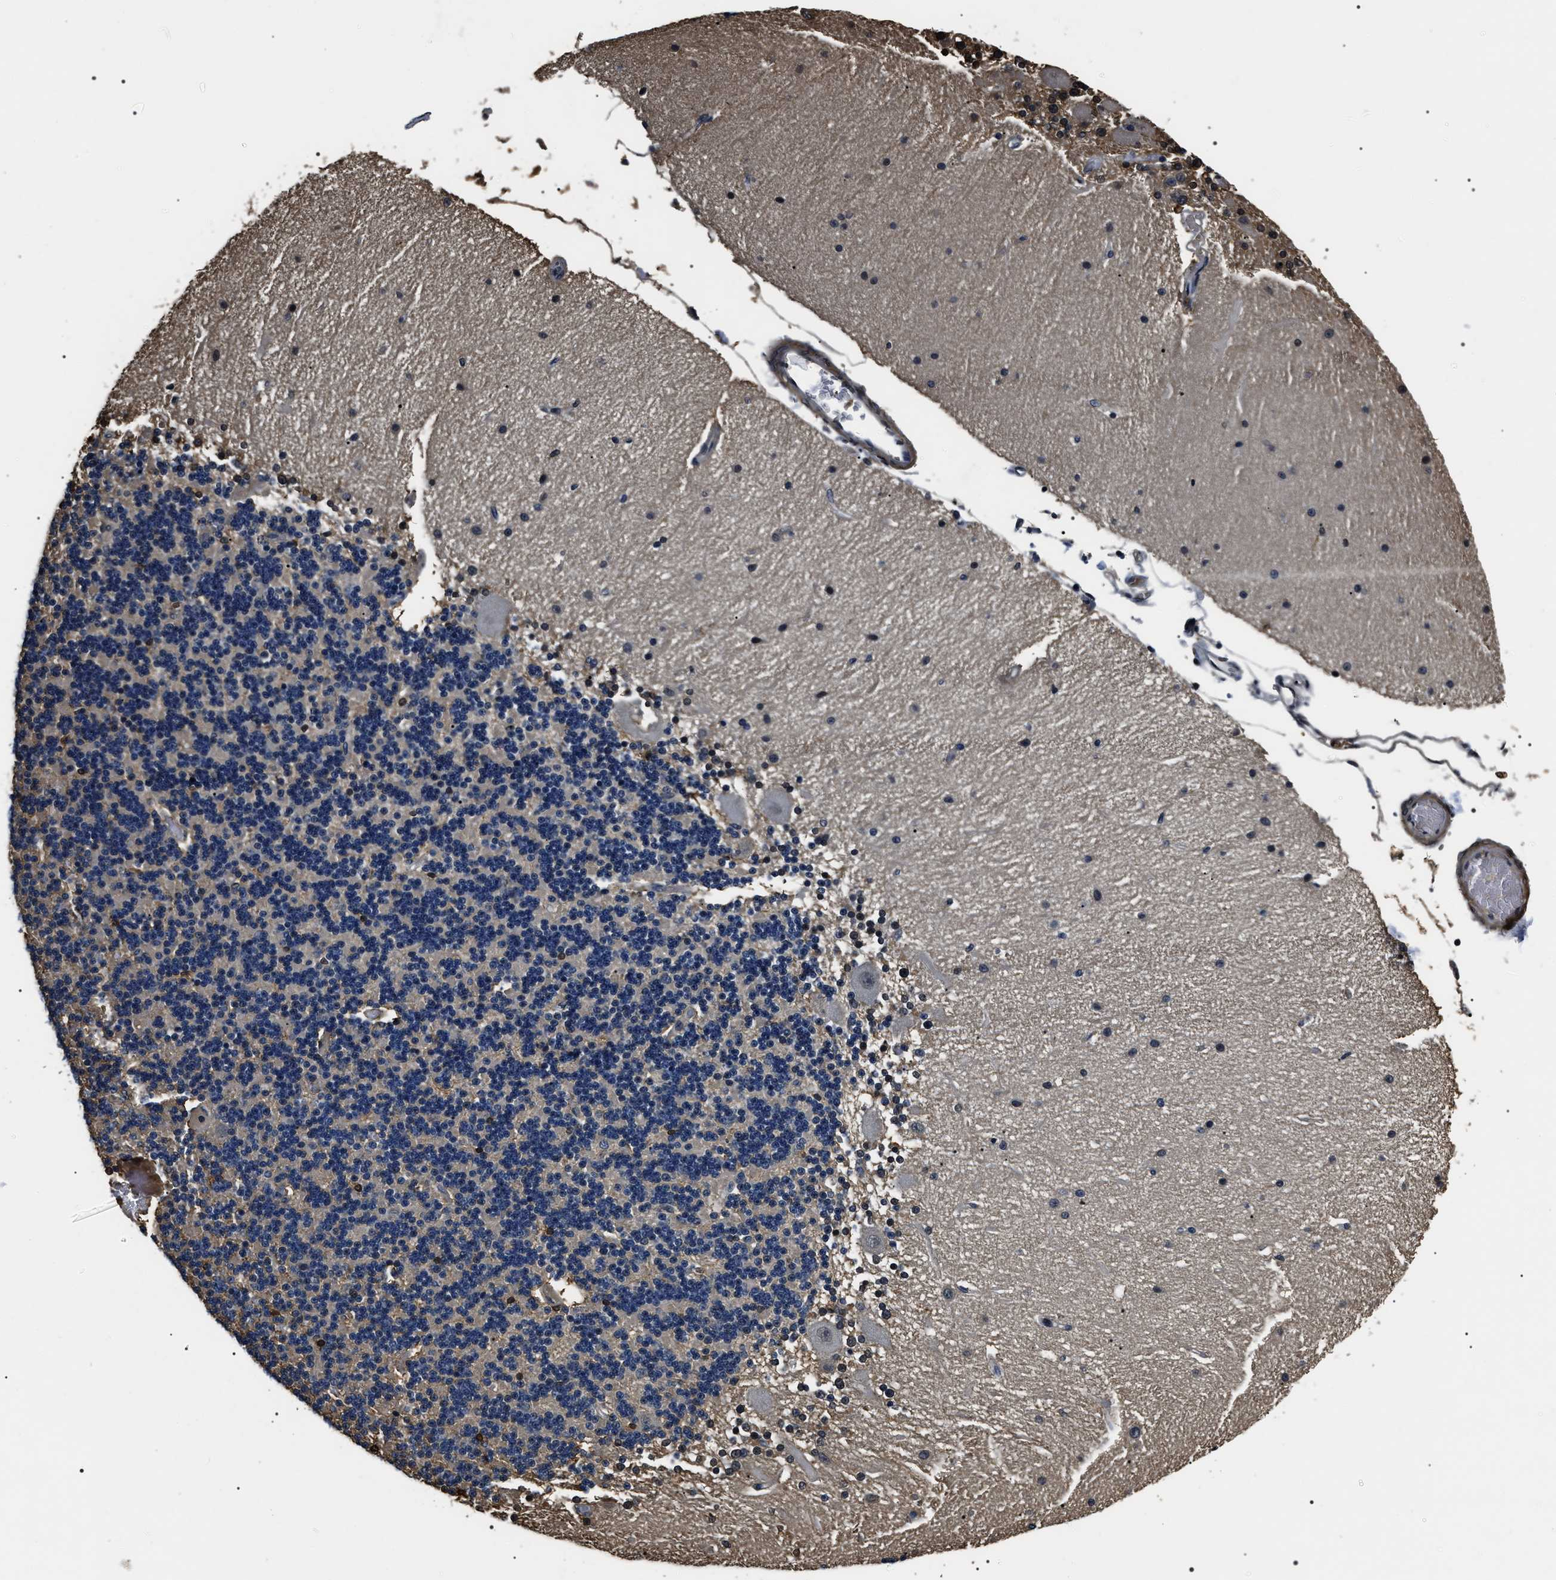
{"staining": {"intensity": "moderate", "quantity": "<25%", "location": "cytoplasmic/membranous"}, "tissue": "cerebellum", "cell_type": "Cells in granular layer", "image_type": "normal", "snomed": [{"axis": "morphology", "description": "Normal tissue, NOS"}, {"axis": "topography", "description": "Cerebellum"}], "caption": "Immunohistochemical staining of normal human cerebellum shows moderate cytoplasmic/membranous protein staining in approximately <25% of cells in granular layer. (DAB (3,3'-diaminobenzidine) = brown stain, brightfield microscopy at high magnification).", "gene": "ARHGAP22", "patient": {"sex": "female", "age": 54}}